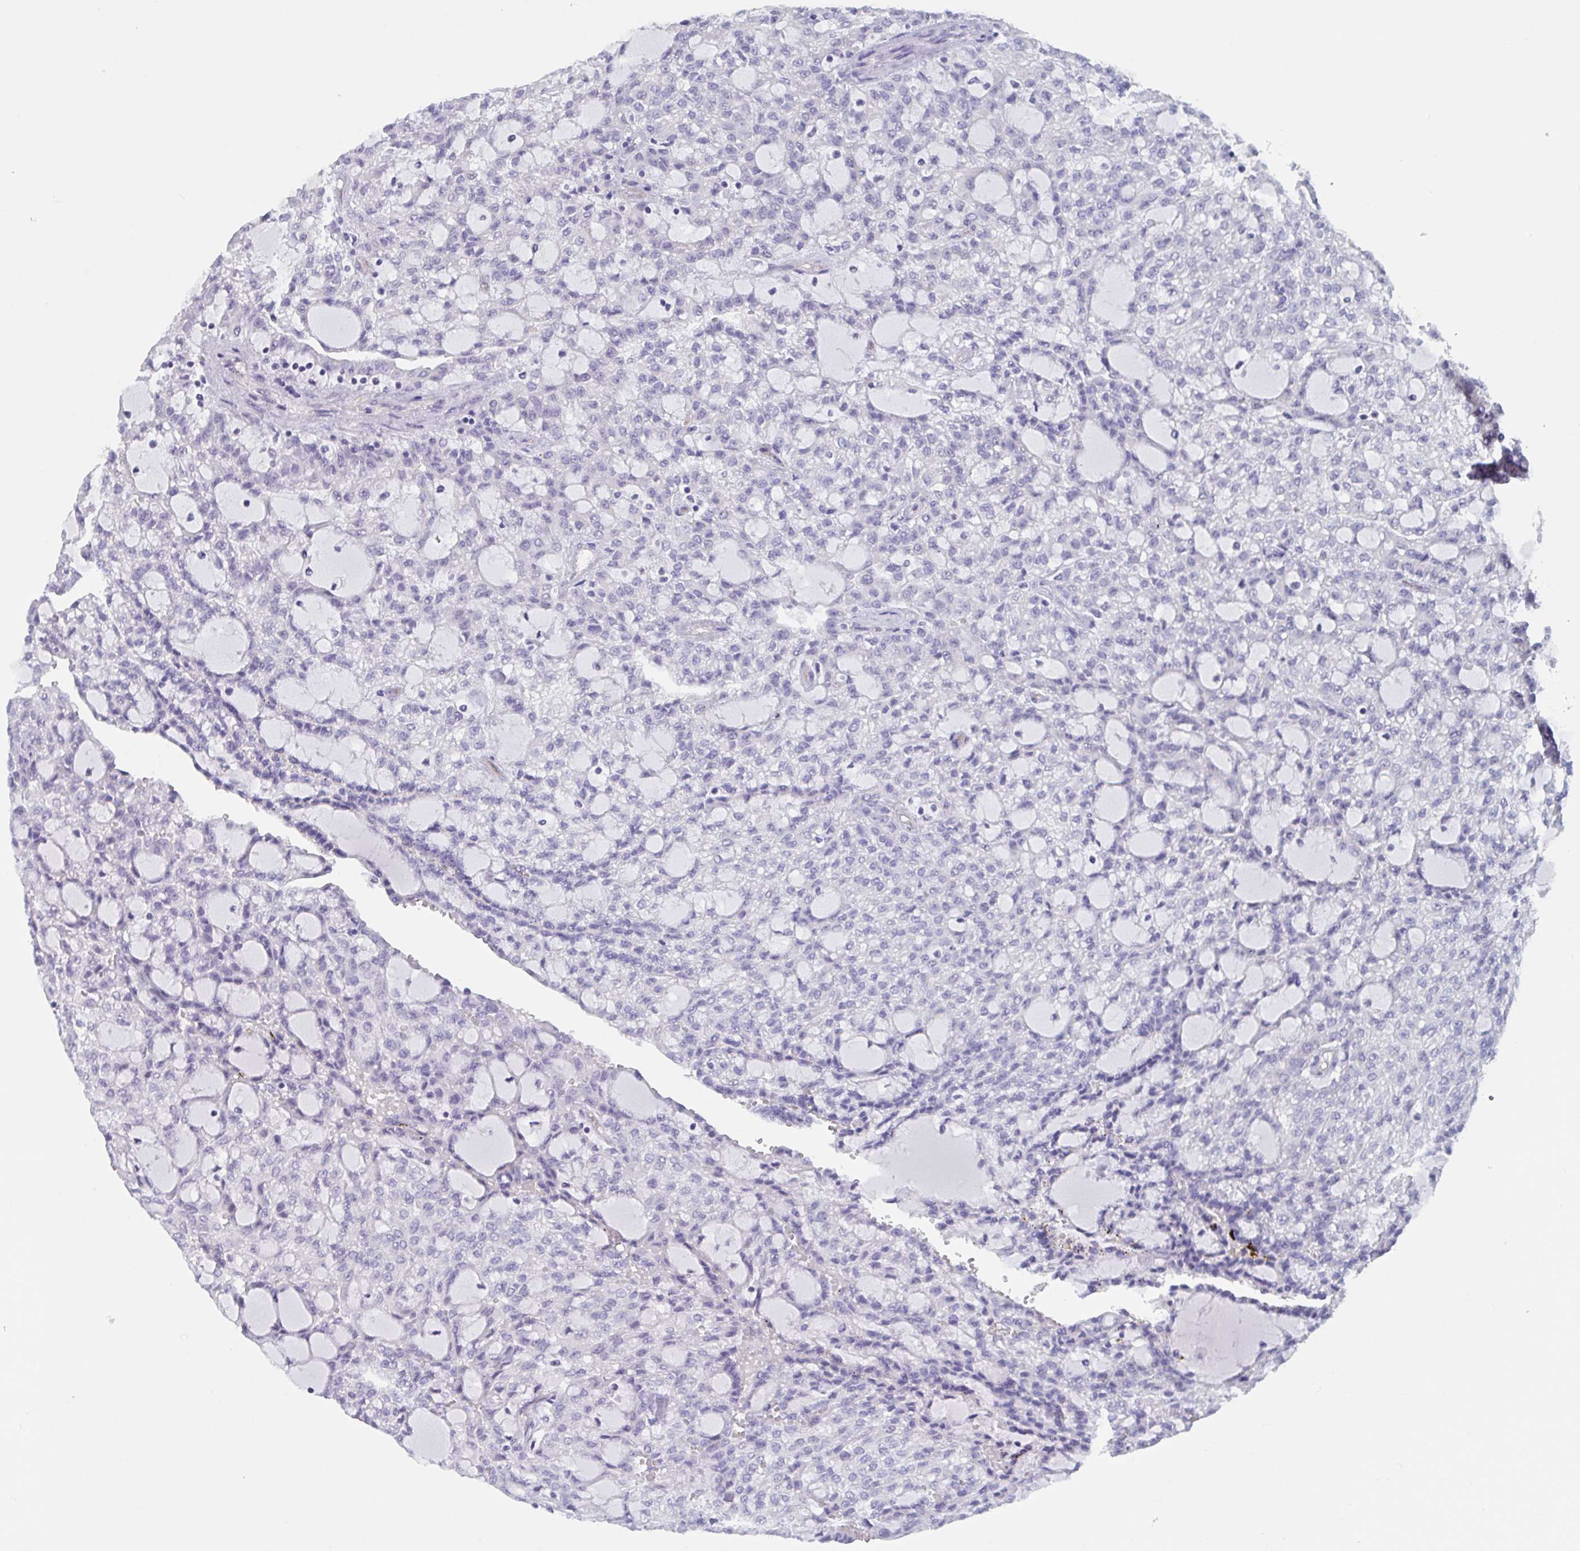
{"staining": {"intensity": "negative", "quantity": "none", "location": "none"}, "tissue": "renal cancer", "cell_type": "Tumor cells", "image_type": "cancer", "snomed": [{"axis": "morphology", "description": "Adenocarcinoma, NOS"}, {"axis": "topography", "description": "Kidney"}], "caption": "The immunohistochemistry (IHC) micrograph has no significant positivity in tumor cells of adenocarcinoma (renal) tissue.", "gene": "ST14", "patient": {"sex": "male", "age": 63}}